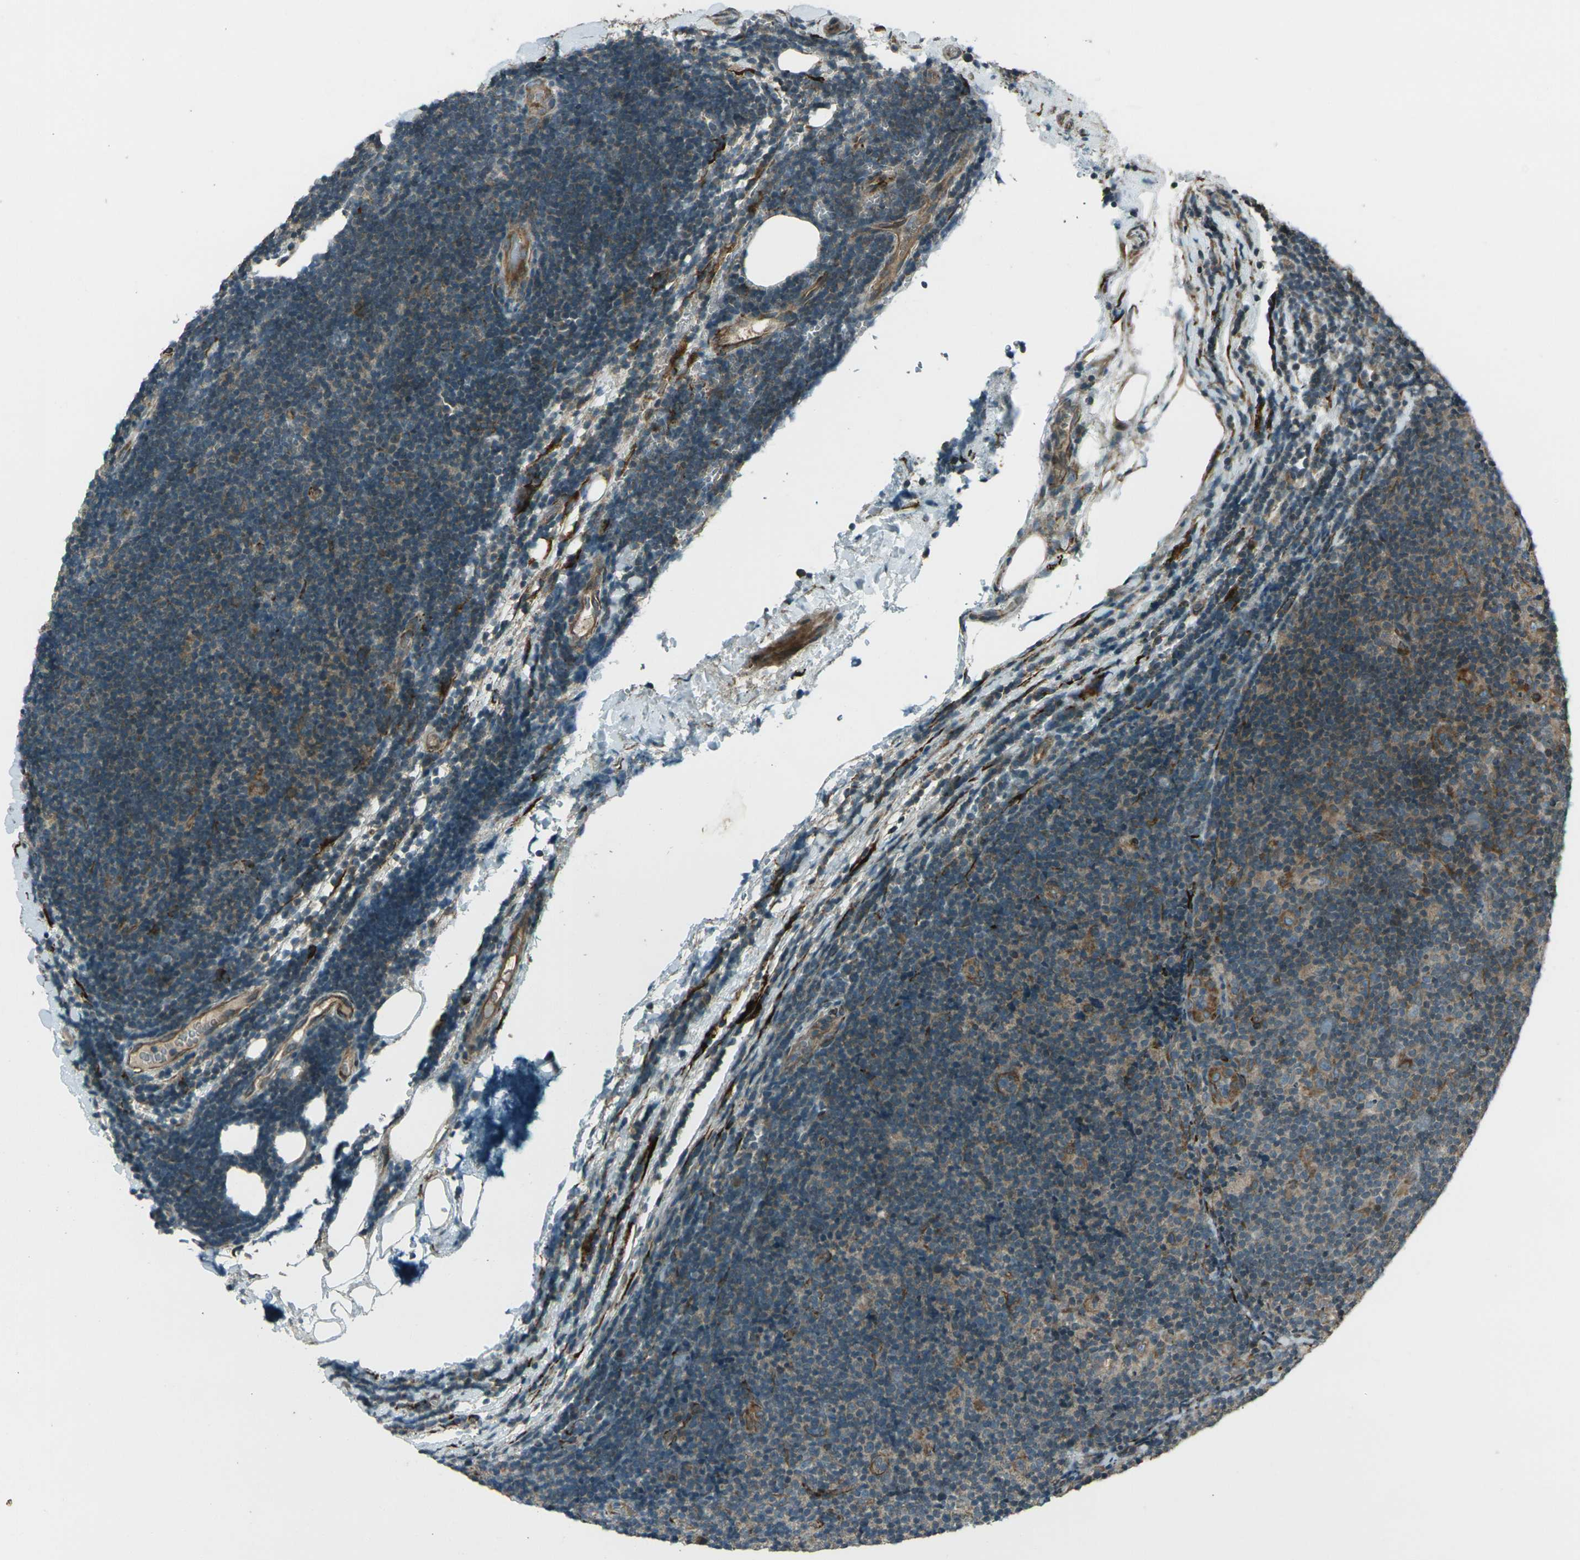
{"staining": {"intensity": "weak", "quantity": ">75%", "location": "cytoplasmic/membranous"}, "tissue": "lymphoma", "cell_type": "Tumor cells", "image_type": "cancer", "snomed": [{"axis": "morphology", "description": "Malignant lymphoma, non-Hodgkin's type, Low grade"}, {"axis": "topography", "description": "Lymph node"}], "caption": "Malignant lymphoma, non-Hodgkin's type (low-grade) stained for a protein (brown) demonstrates weak cytoplasmic/membranous positive positivity in about >75% of tumor cells.", "gene": "LSMEM1", "patient": {"sex": "male", "age": 83}}